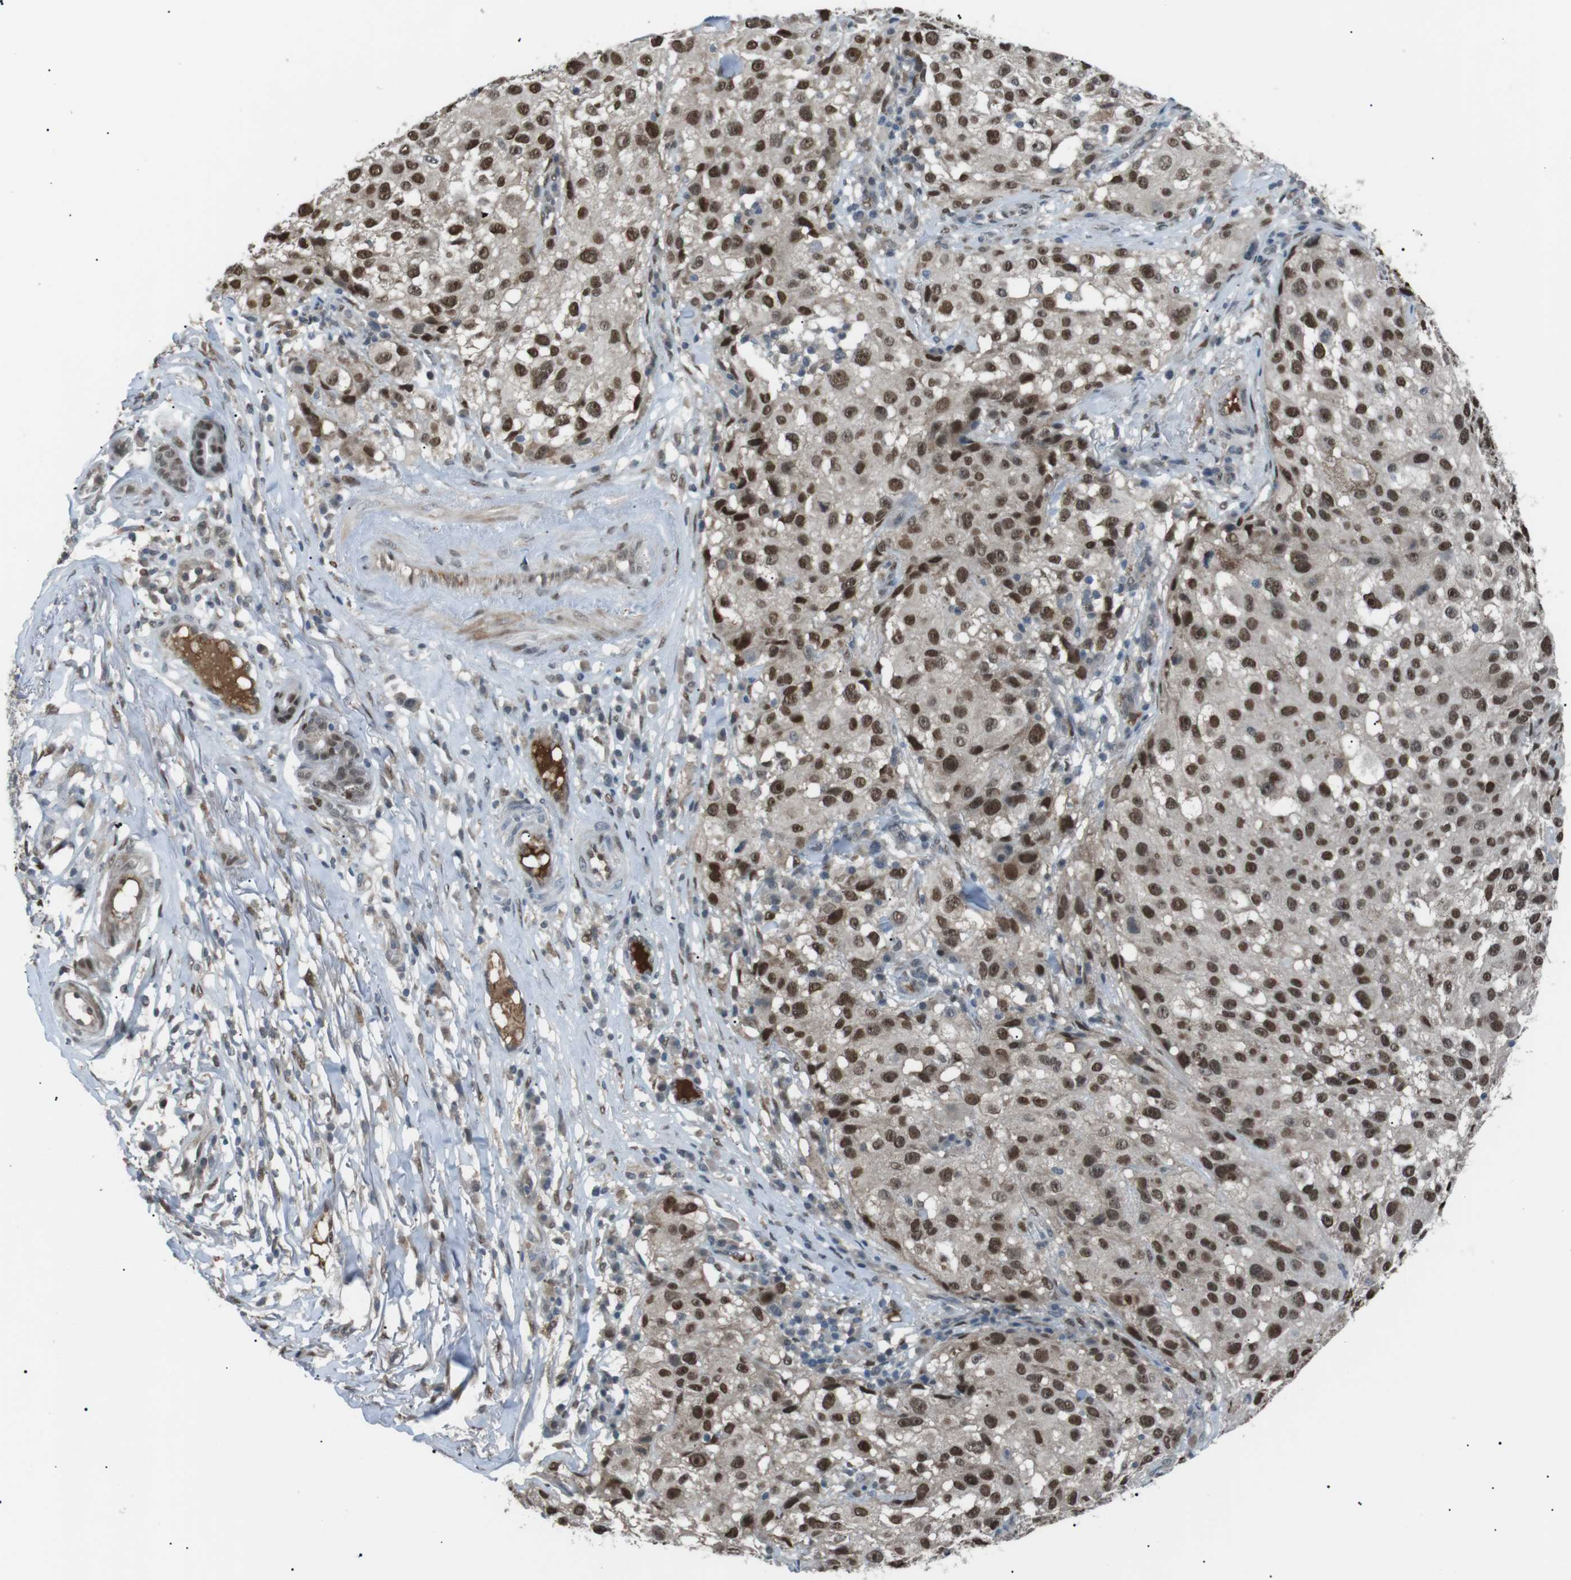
{"staining": {"intensity": "strong", "quantity": ">75%", "location": "nuclear"}, "tissue": "melanoma", "cell_type": "Tumor cells", "image_type": "cancer", "snomed": [{"axis": "morphology", "description": "Necrosis, NOS"}, {"axis": "morphology", "description": "Malignant melanoma, NOS"}, {"axis": "topography", "description": "Skin"}], "caption": "Immunohistochemistry micrograph of neoplastic tissue: malignant melanoma stained using IHC displays high levels of strong protein expression localized specifically in the nuclear of tumor cells, appearing as a nuclear brown color.", "gene": "SRPK2", "patient": {"sex": "female", "age": 87}}